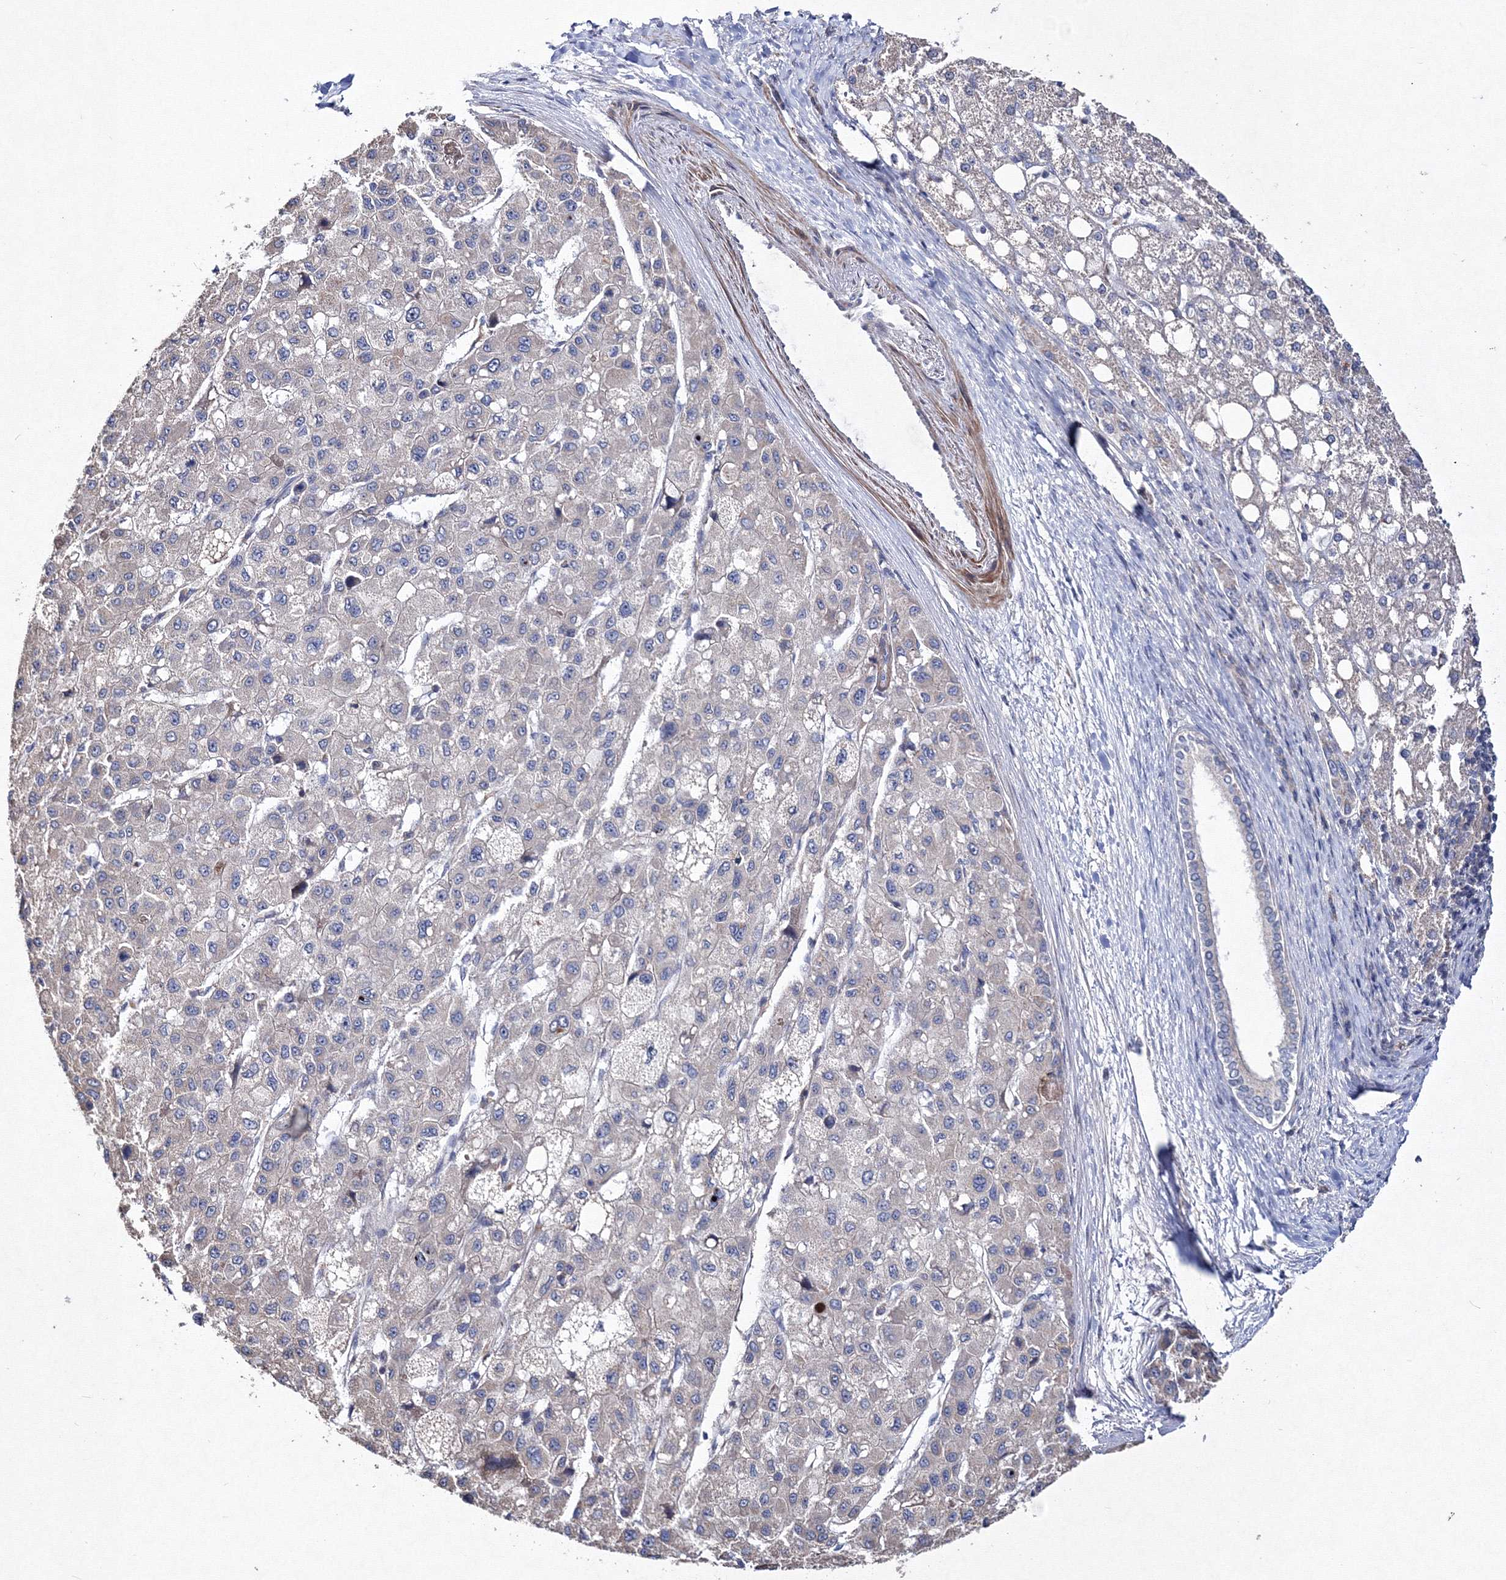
{"staining": {"intensity": "negative", "quantity": "none", "location": "none"}, "tissue": "liver cancer", "cell_type": "Tumor cells", "image_type": "cancer", "snomed": [{"axis": "morphology", "description": "Carcinoma, Hepatocellular, NOS"}, {"axis": "topography", "description": "Liver"}], "caption": "This is an IHC micrograph of human liver cancer (hepatocellular carcinoma). There is no staining in tumor cells.", "gene": "PPP2R2B", "patient": {"sex": "male", "age": 80}}